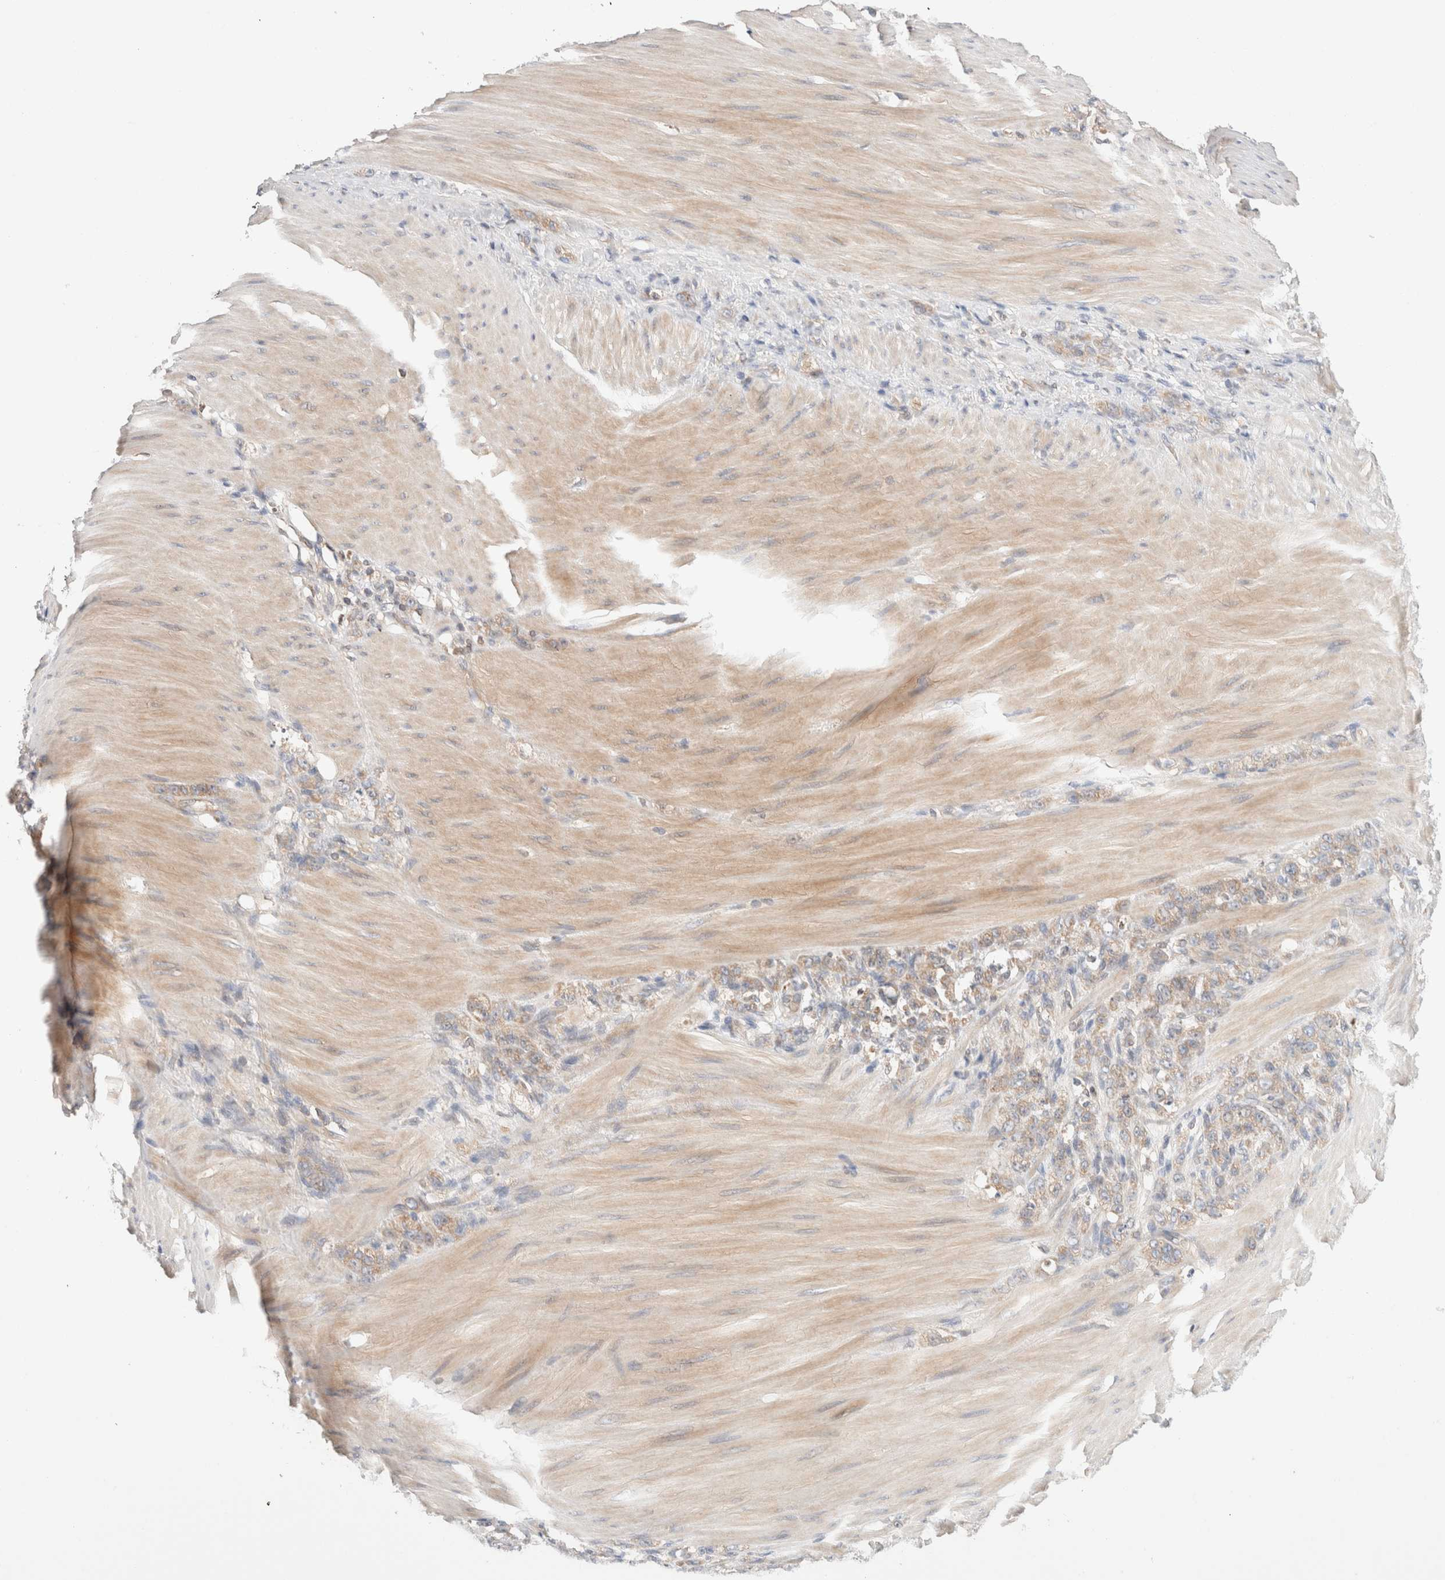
{"staining": {"intensity": "weak", "quantity": ">75%", "location": "cytoplasmic/membranous"}, "tissue": "stomach cancer", "cell_type": "Tumor cells", "image_type": "cancer", "snomed": [{"axis": "morphology", "description": "Normal tissue, NOS"}, {"axis": "morphology", "description": "Adenocarcinoma, NOS"}, {"axis": "topography", "description": "Stomach"}], "caption": "The immunohistochemical stain shows weak cytoplasmic/membranous expression in tumor cells of adenocarcinoma (stomach) tissue. (DAB (3,3'-diaminobenzidine) IHC, brown staining for protein, blue staining for nuclei).", "gene": "SIKE1", "patient": {"sex": "male", "age": 82}}